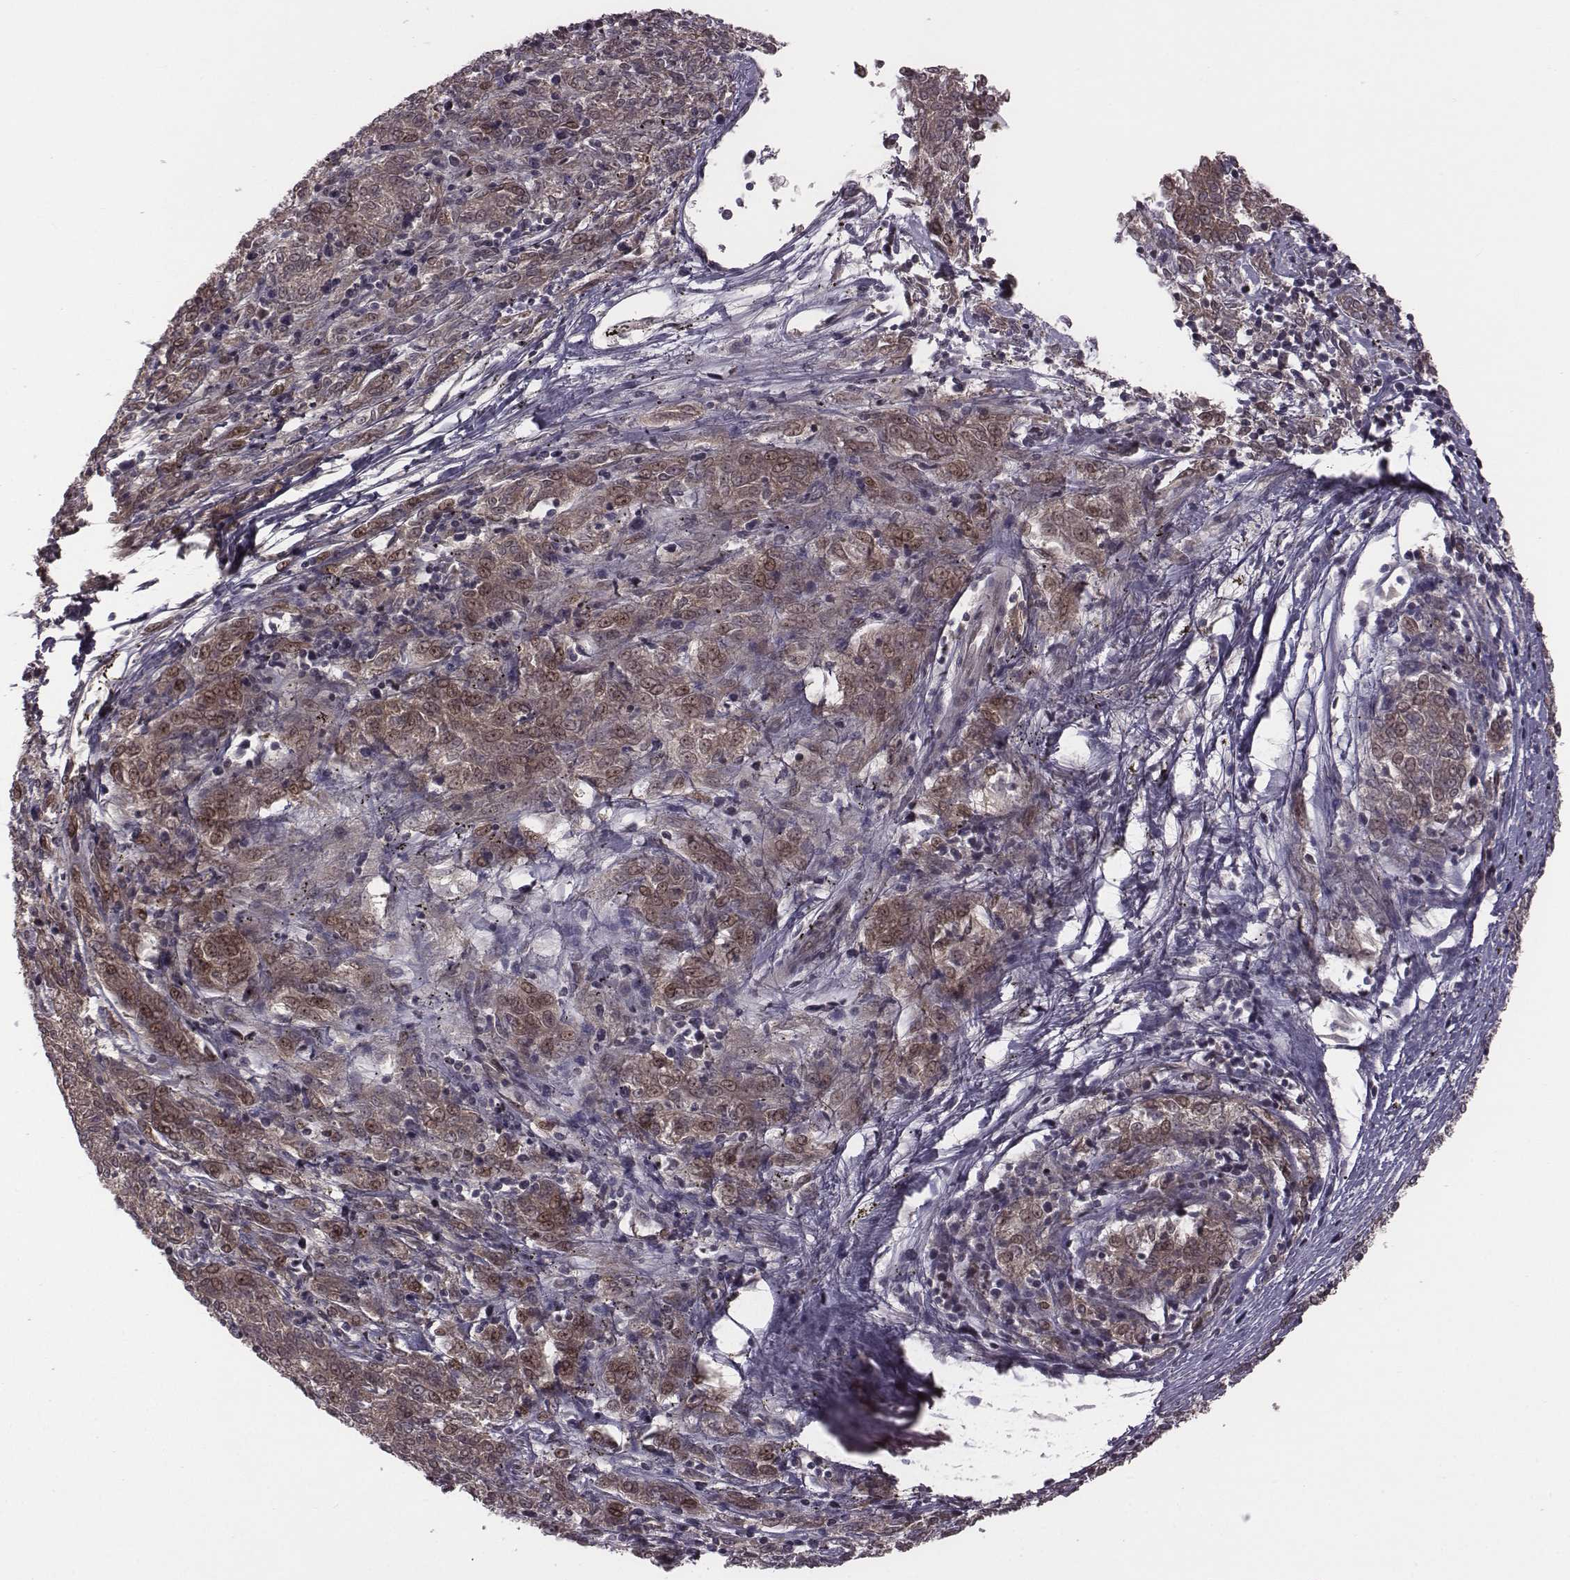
{"staining": {"intensity": "weak", "quantity": "<25%", "location": "cytoplasmic/membranous,nuclear"}, "tissue": "melanoma", "cell_type": "Tumor cells", "image_type": "cancer", "snomed": [{"axis": "morphology", "description": "Malignant melanoma, NOS"}, {"axis": "topography", "description": "Skin"}], "caption": "Immunohistochemistry histopathology image of neoplastic tissue: malignant melanoma stained with DAB shows no significant protein staining in tumor cells.", "gene": "RPL3", "patient": {"sex": "female", "age": 72}}